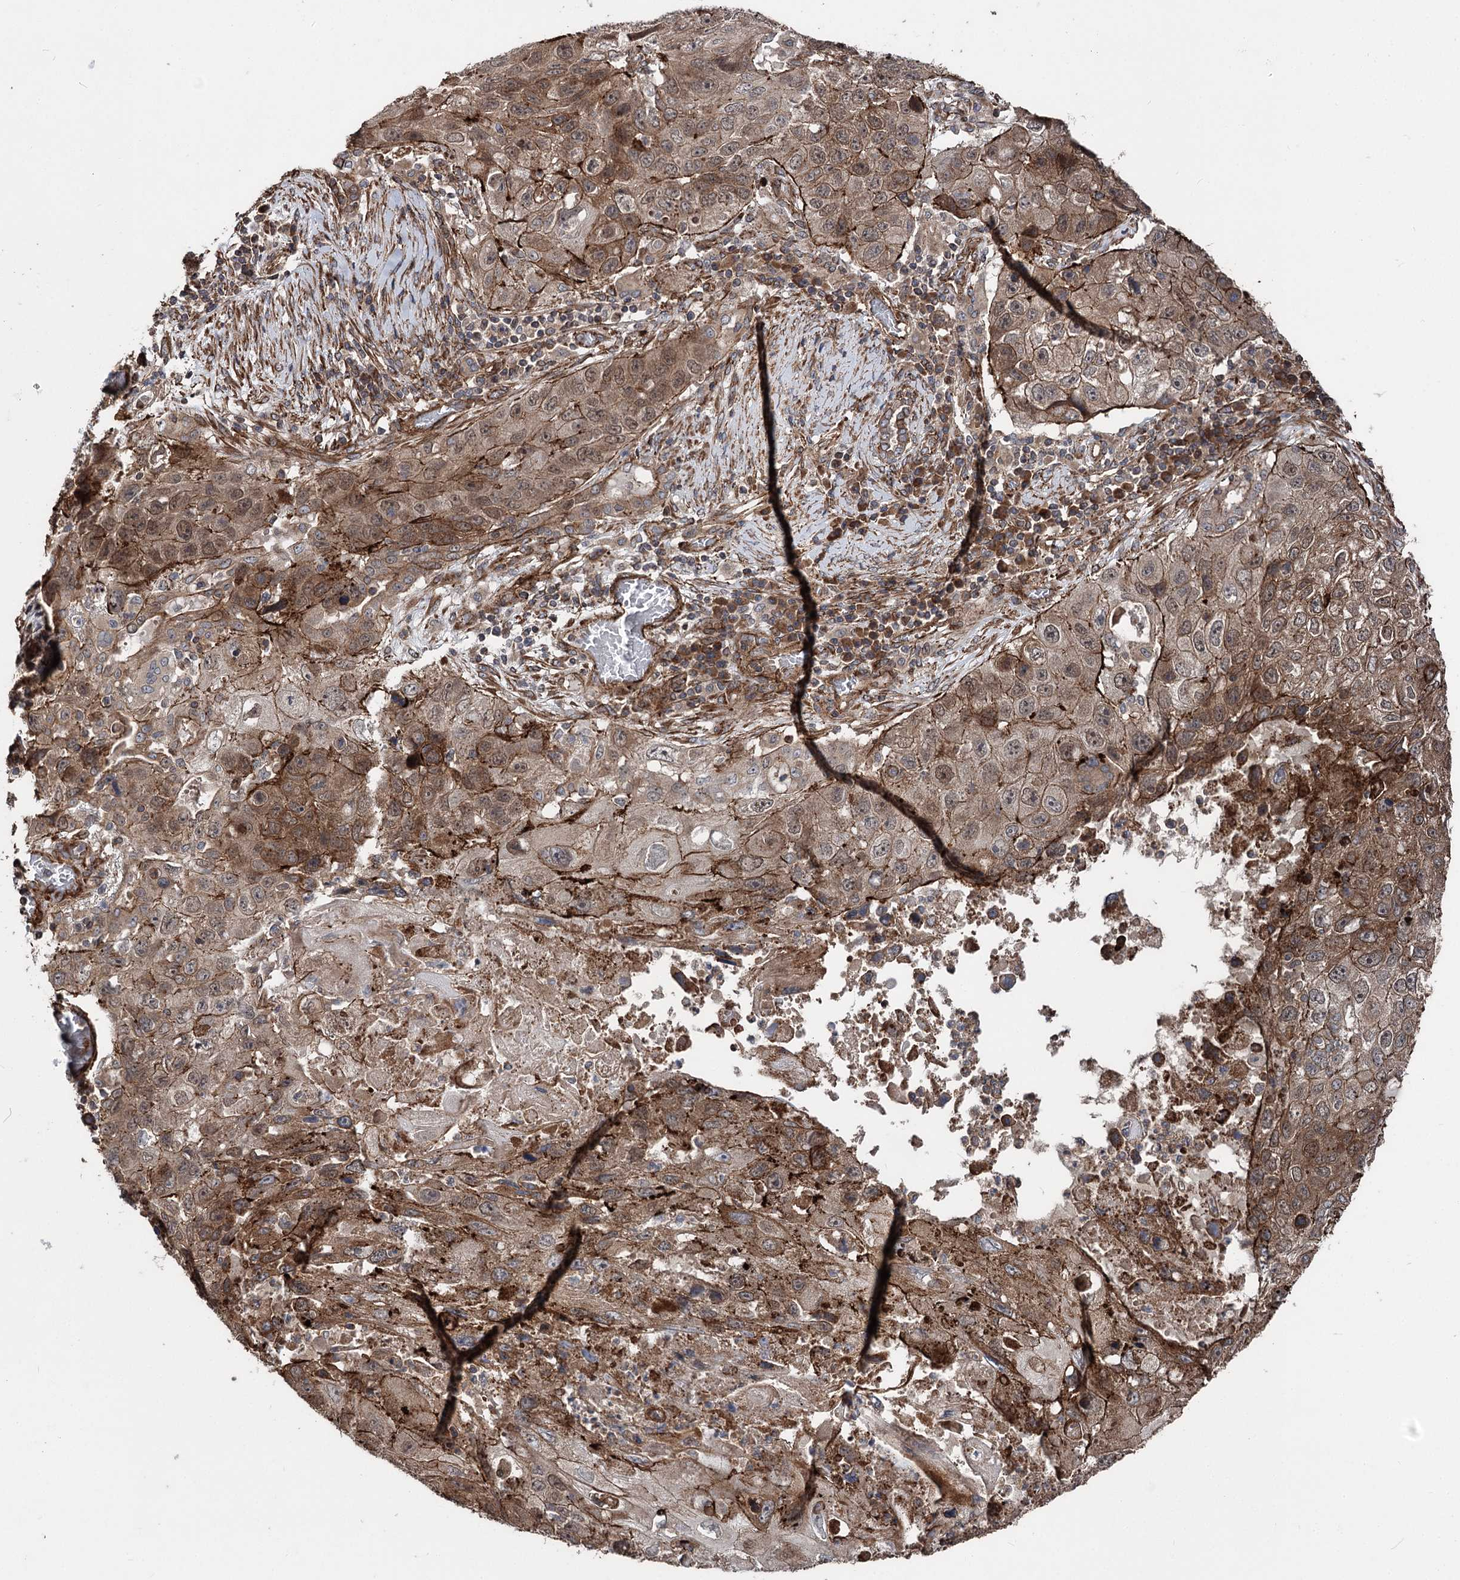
{"staining": {"intensity": "moderate", "quantity": ">75%", "location": "cytoplasmic/membranous"}, "tissue": "lung cancer", "cell_type": "Tumor cells", "image_type": "cancer", "snomed": [{"axis": "morphology", "description": "Squamous cell carcinoma, NOS"}, {"axis": "topography", "description": "Lung"}], "caption": "A medium amount of moderate cytoplasmic/membranous staining is present in about >75% of tumor cells in lung cancer (squamous cell carcinoma) tissue.", "gene": "ITFG2", "patient": {"sex": "male", "age": 61}}